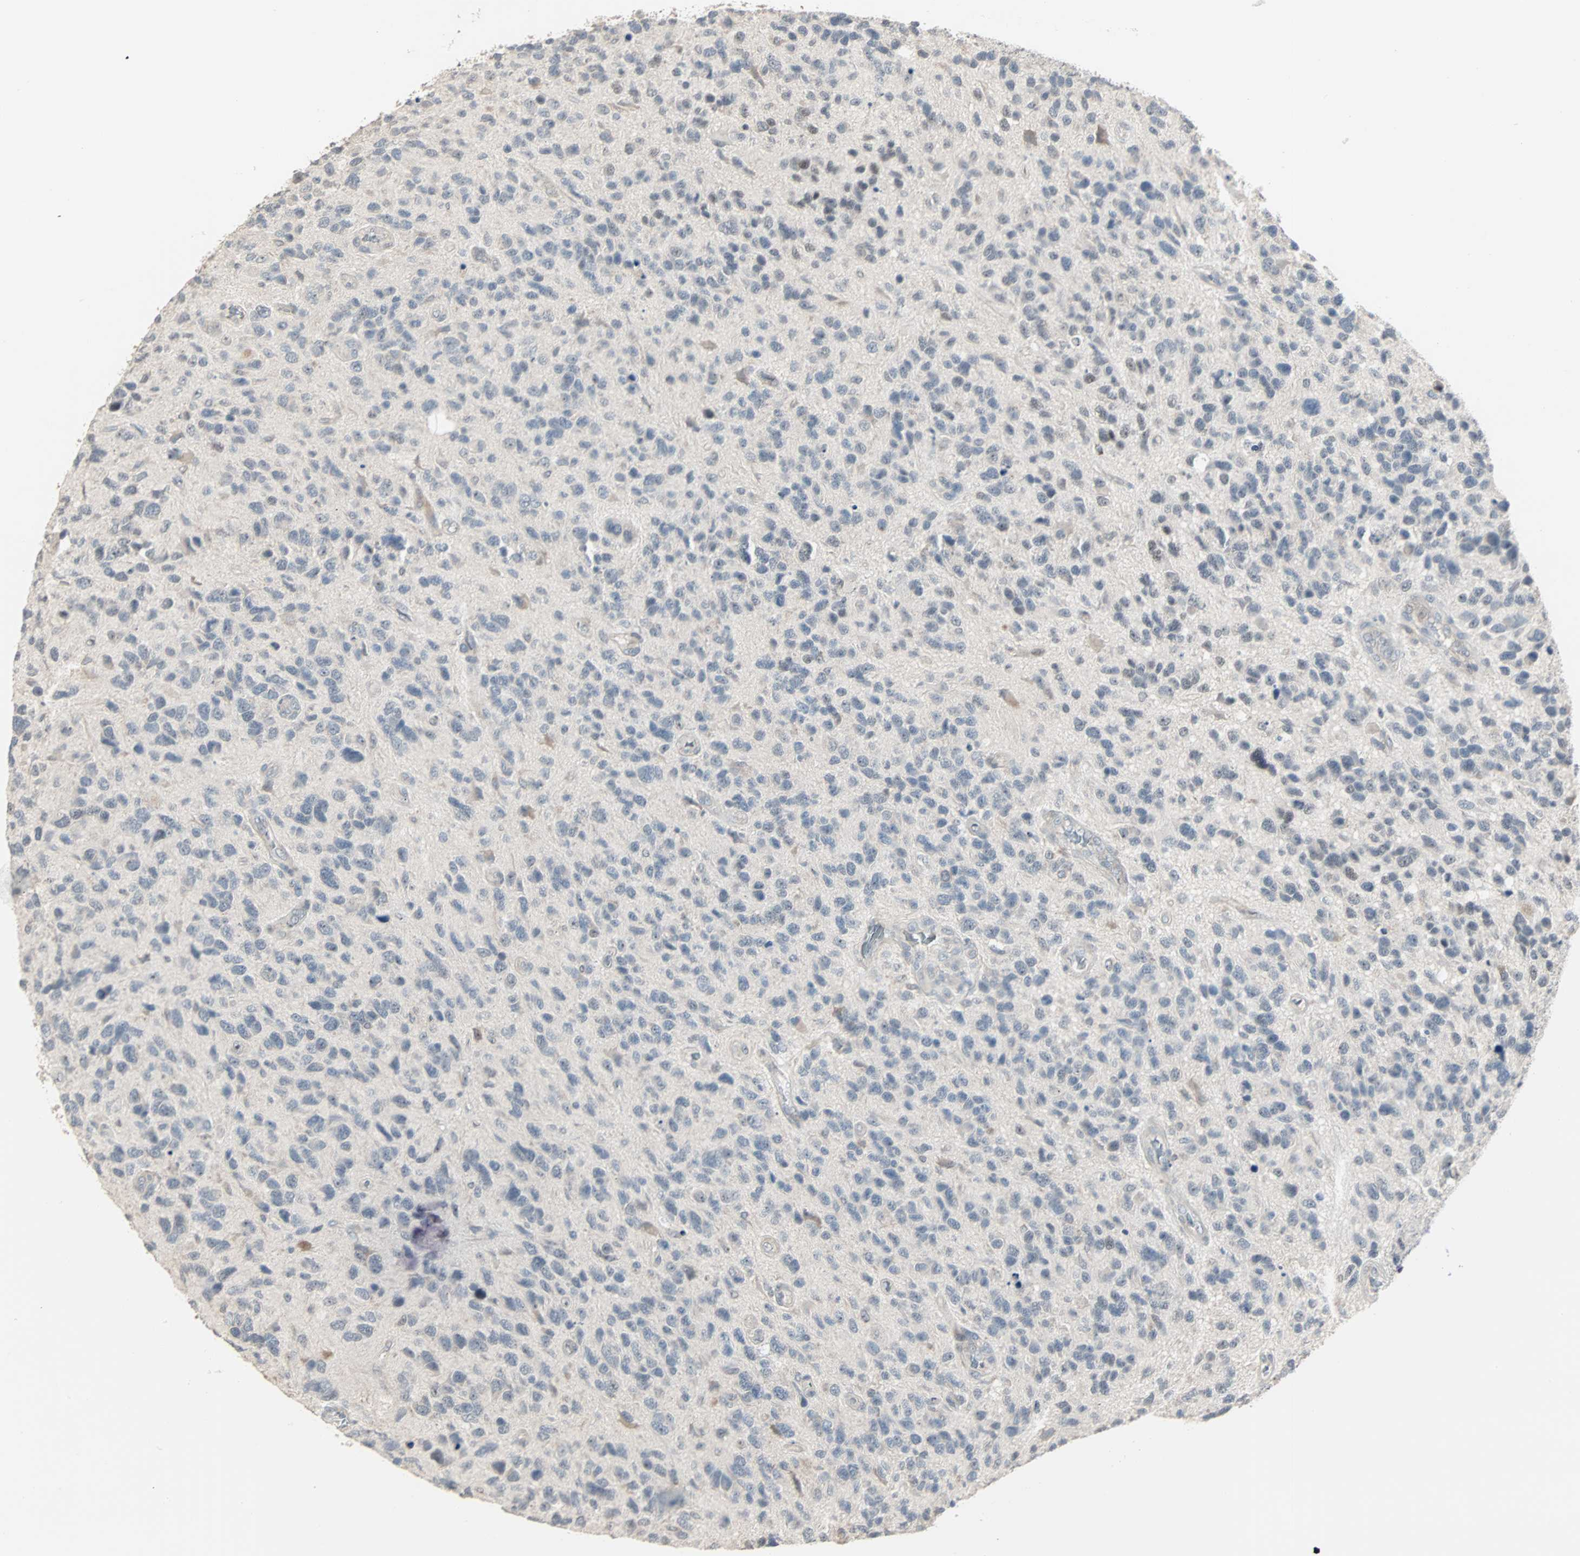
{"staining": {"intensity": "weak", "quantity": "<25%", "location": "cytoplasmic/membranous"}, "tissue": "glioma", "cell_type": "Tumor cells", "image_type": "cancer", "snomed": [{"axis": "morphology", "description": "Glioma, malignant, High grade"}, {"axis": "topography", "description": "Brain"}], "caption": "Protein analysis of glioma exhibits no significant expression in tumor cells.", "gene": "KDM4A", "patient": {"sex": "female", "age": 58}}